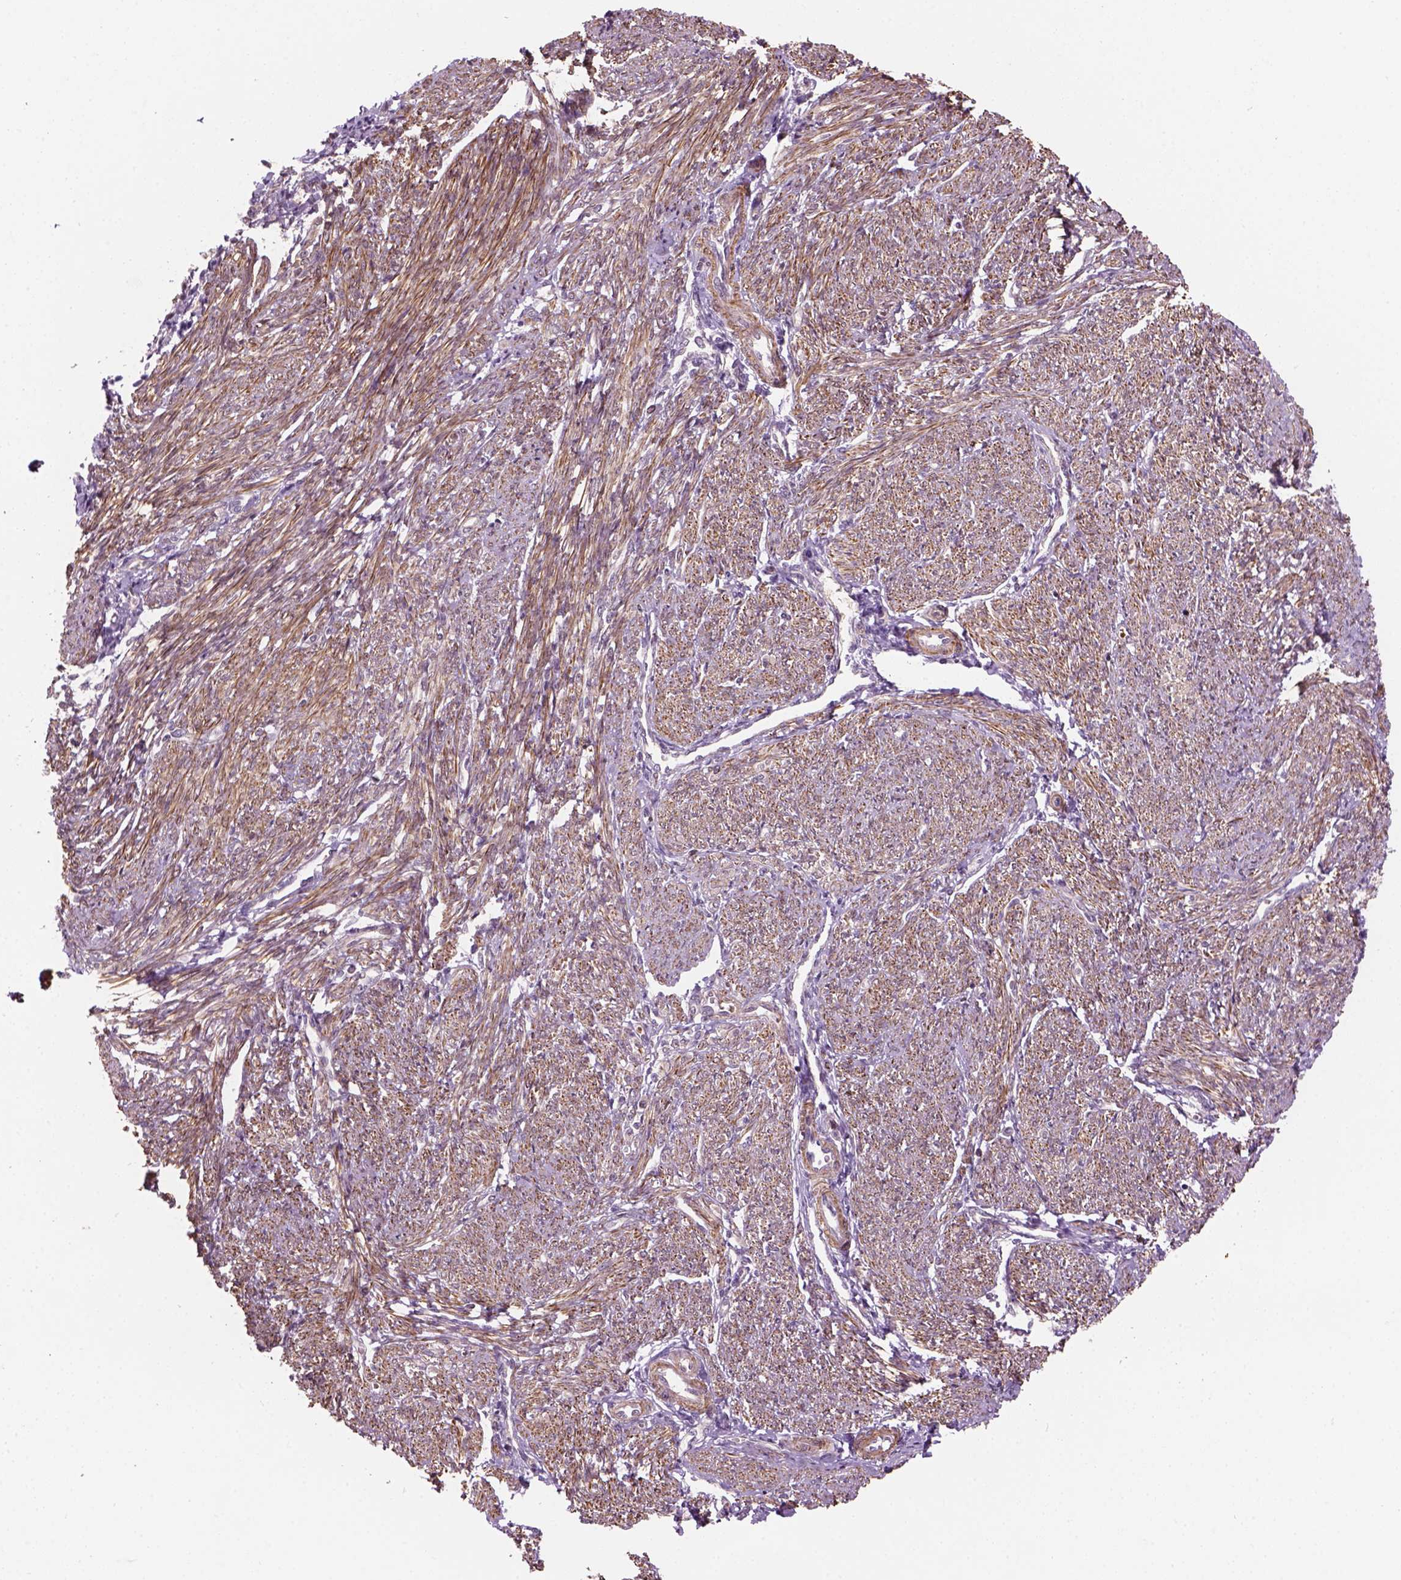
{"staining": {"intensity": "moderate", "quantity": "25%-75%", "location": "cytoplasmic/membranous"}, "tissue": "smooth muscle", "cell_type": "Smooth muscle cells", "image_type": "normal", "snomed": [{"axis": "morphology", "description": "Normal tissue, NOS"}, {"axis": "topography", "description": "Smooth muscle"}], "caption": "The micrograph reveals a brown stain indicating the presence of a protein in the cytoplasmic/membranous of smooth muscle cells in smooth muscle. The staining is performed using DAB brown chromogen to label protein expression. The nuclei are counter-stained blue using hematoxylin.", "gene": "PSMD11", "patient": {"sex": "female", "age": 65}}